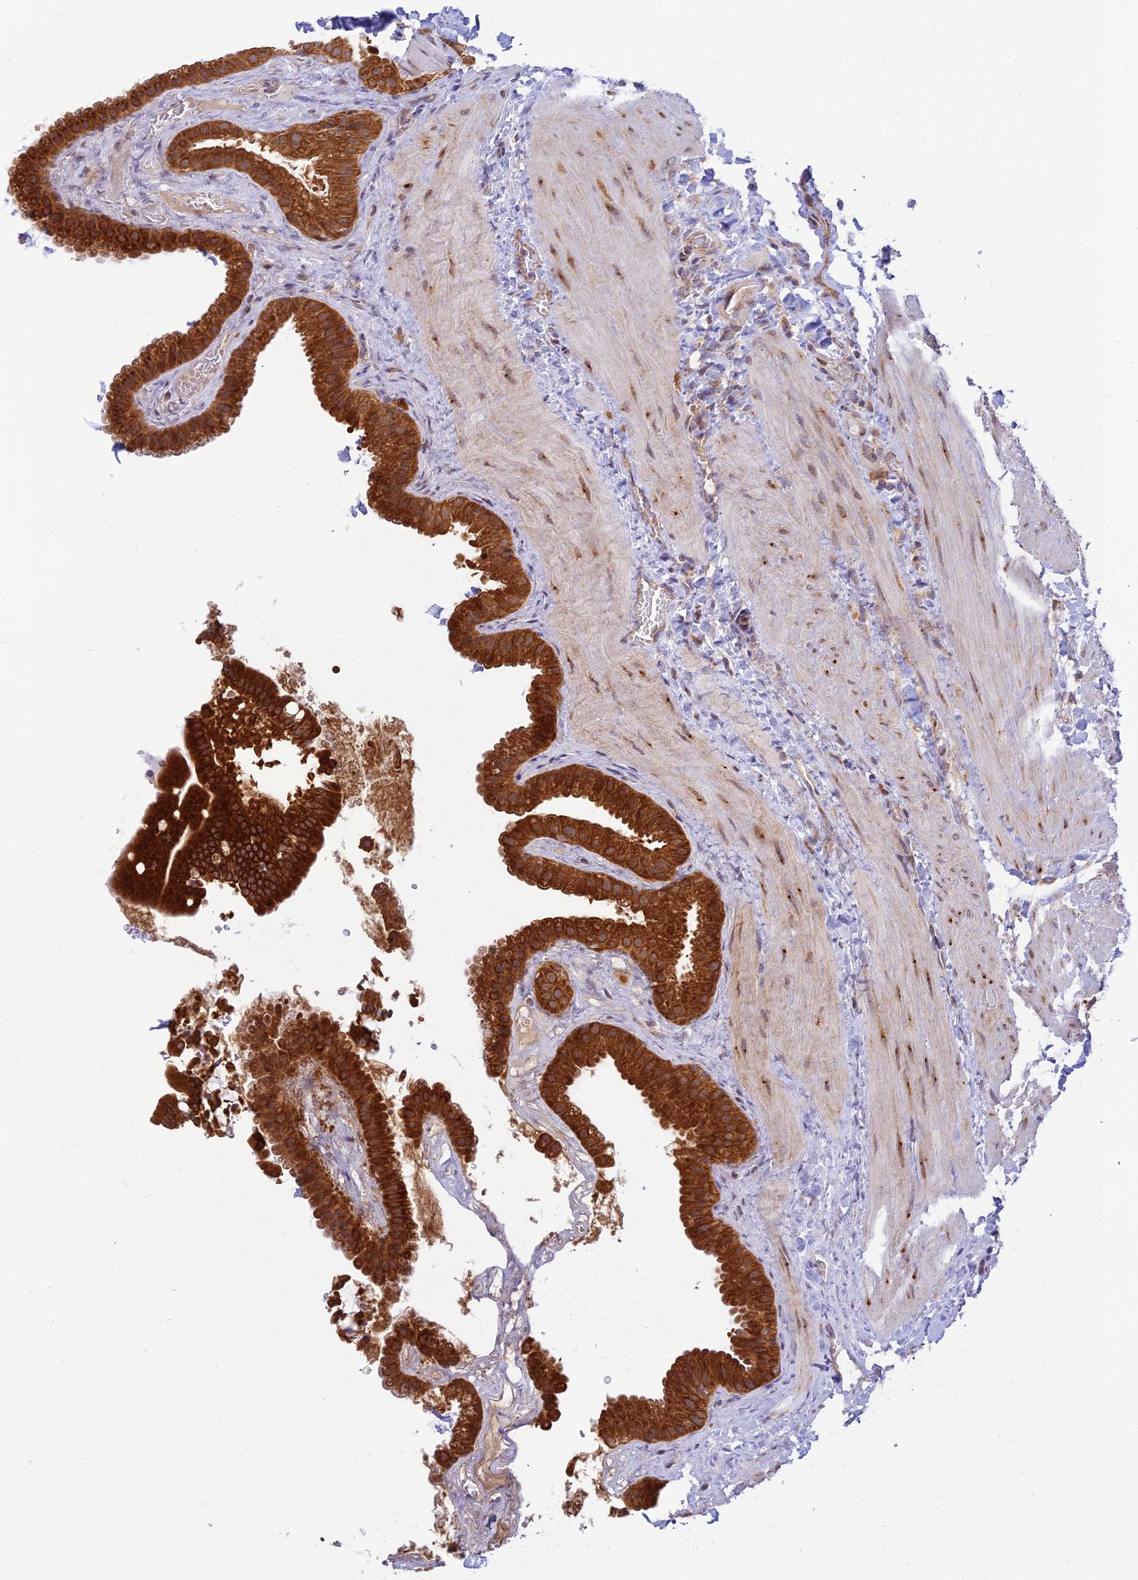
{"staining": {"intensity": "strong", "quantity": ">75%", "location": "cytoplasmic/membranous"}, "tissue": "gallbladder", "cell_type": "Glandular cells", "image_type": "normal", "snomed": [{"axis": "morphology", "description": "Normal tissue, NOS"}, {"axis": "topography", "description": "Gallbladder"}], "caption": "A brown stain shows strong cytoplasmic/membranous staining of a protein in glandular cells of benign human gallbladder.", "gene": "HOOK2", "patient": {"sex": "male", "age": 55}}